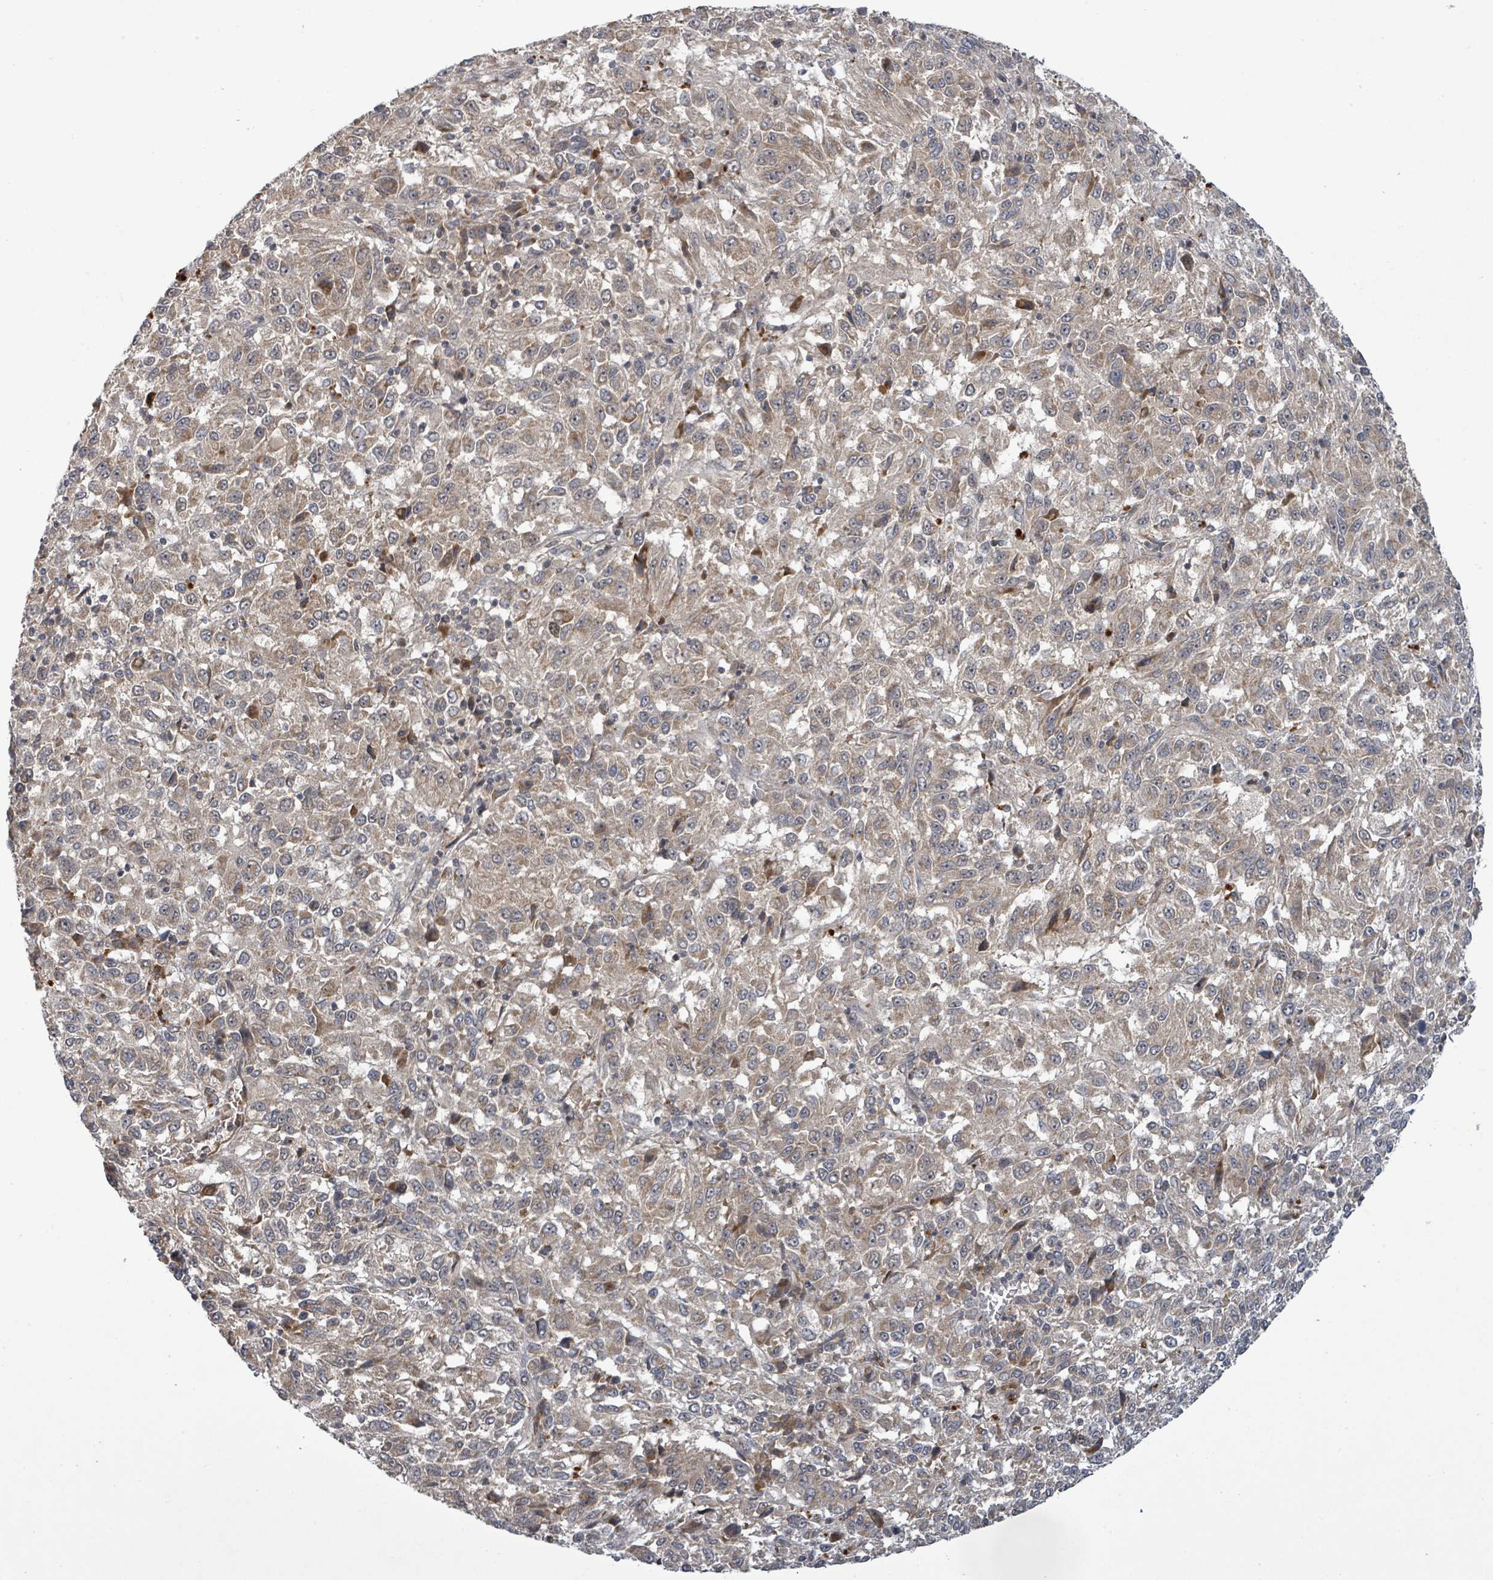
{"staining": {"intensity": "weak", "quantity": ">75%", "location": "cytoplasmic/membranous"}, "tissue": "melanoma", "cell_type": "Tumor cells", "image_type": "cancer", "snomed": [{"axis": "morphology", "description": "Malignant melanoma, Metastatic site"}, {"axis": "topography", "description": "Lung"}], "caption": "The image displays a brown stain indicating the presence of a protein in the cytoplasmic/membranous of tumor cells in melanoma.", "gene": "ITGA11", "patient": {"sex": "male", "age": 64}}